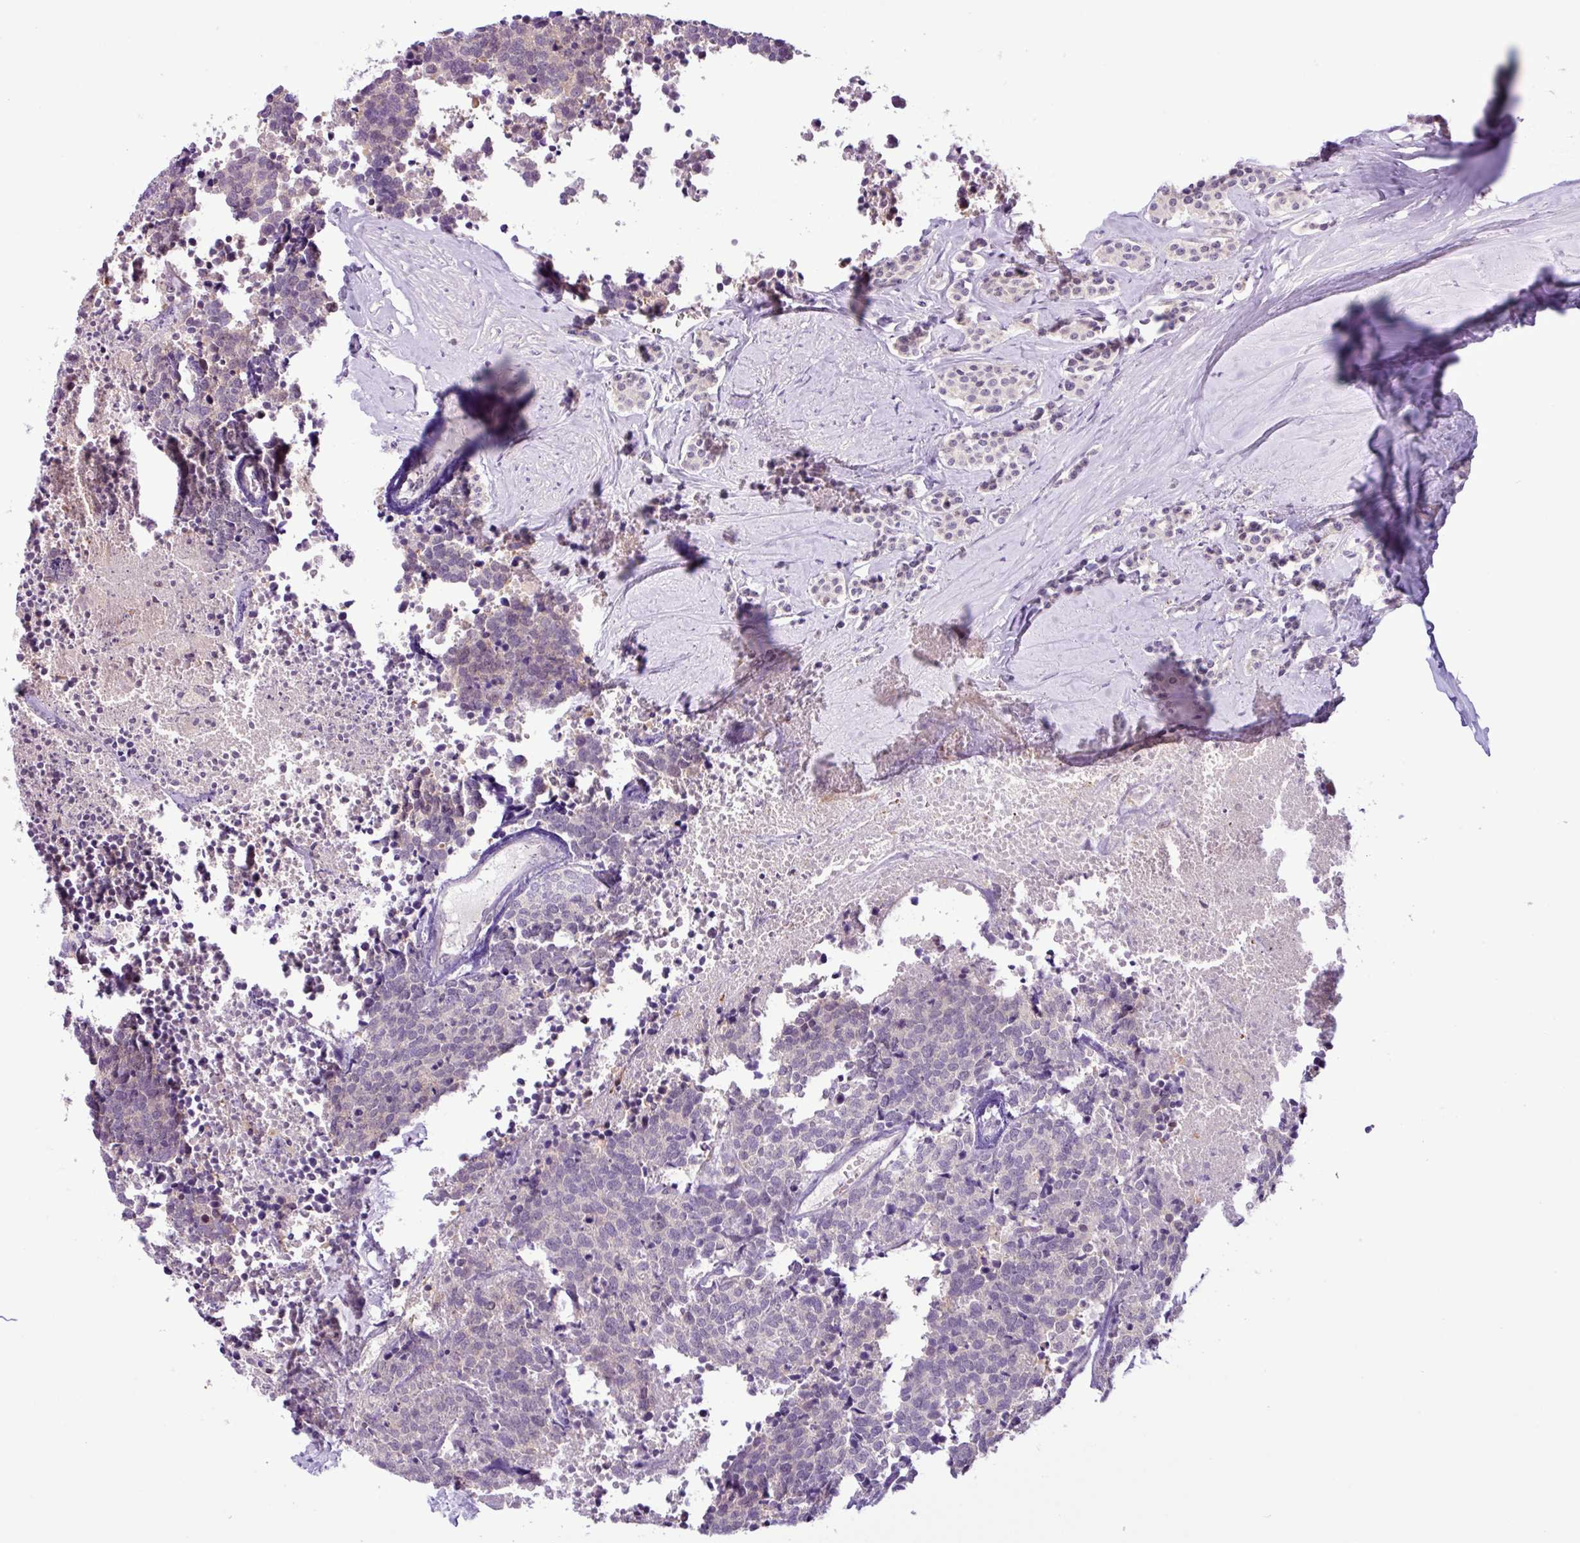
{"staining": {"intensity": "weak", "quantity": "<25%", "location": "cytoplasmic/membranous"}, "tissue": "carcinoid", "cell_type": "Tumor cells", "image_type": "cancer", "snomed": [{"axis": "morphology", "description": "Carcinoid, malignant, NOS"}, {"axis": "topography", "description": "Skin"}], "caption": "Tumor cells show no significant staining in carcinoid.", "gene": "TONSL", "patient": {"sex": "female", "age": 79}}